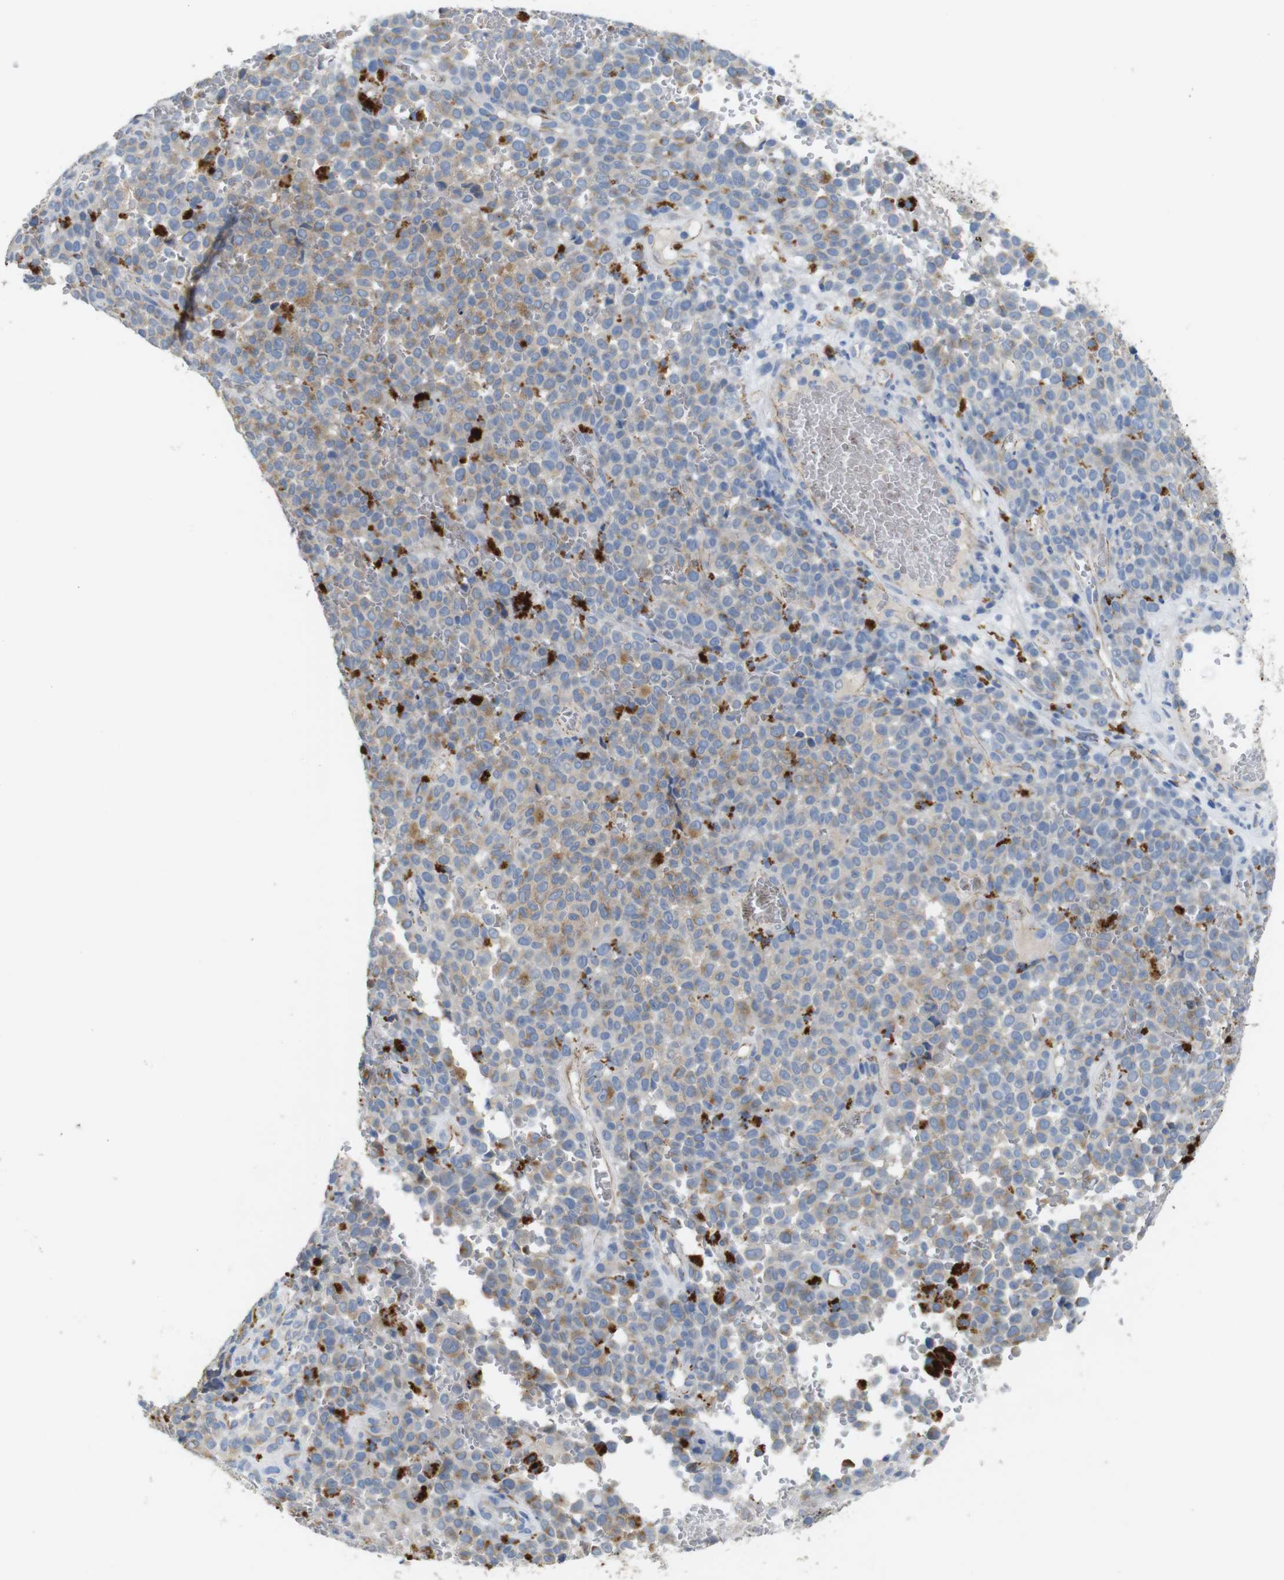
{"staining": {"intensity": "weak", "quantity": "25%-75%", "location": "cytoplasmic/membranous"}, "tissue": "melanoma", "cell_type": "Tumor cells", "image_type": "cancer", "snomed": [{"axis": "morphology", "description": "Malignant melanoma, NOS"}, {"axis": "topography", "description": "Skin"}], "caption": "Melanoma stained for a protein reveals weak cytoplasmic/membranous positivity in tumor cells. (Stains: DAB (3,3'-diaminobenzidine) in brown, nuclei in blue, Microscopy: brightfield microscopy at high magnification).", "gene": "NHLRC3", "patient": {"sex": "female", "age": 82}}